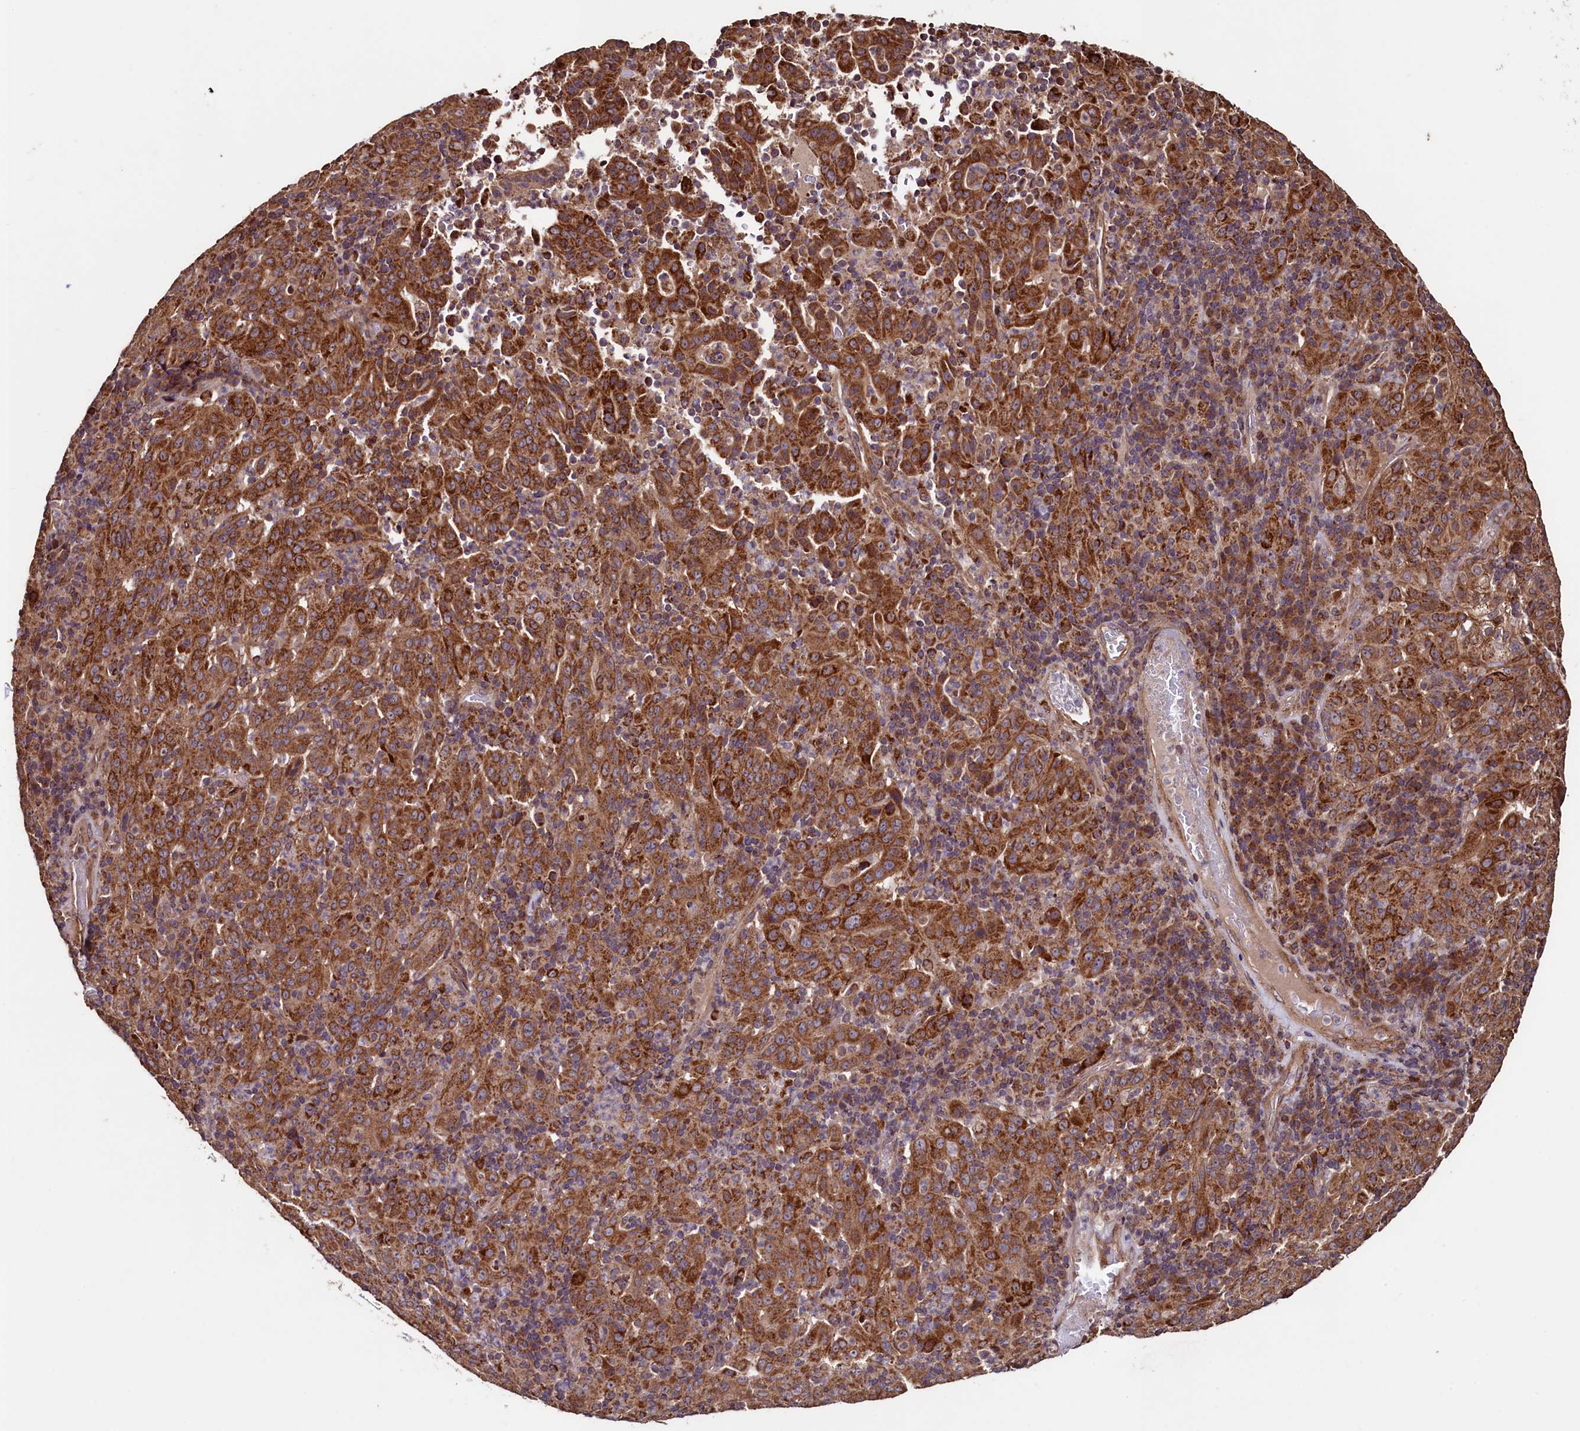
{"staining": {"intensity": "strong", "quantity": ">75%", "location": "cytoplasmic/membranous"}, "tissue": "pancreatic cancer", "cell_type": "Tumor cells", "image_type": "cancer", "snomed": [{"axis": "morphology", "description": "Adenocarcinoma, NOS"}, {"axis": "topography", "description": "Pancreas"}], "caption": "Immunohistochemical staining of pancreatic cancer (adenocarcinoma) demonstrates high levels of strong cytoplasmic/membranous staining in approximately >75% of tumor cells. (Stains: DAB (3,3'-diaminobenzidine) in brown, nuclei in blue, Microscopy: brightfield microscopy at high magnification).", "gene": "RBFA", "patient": {"sex": "male", "age": 63}}